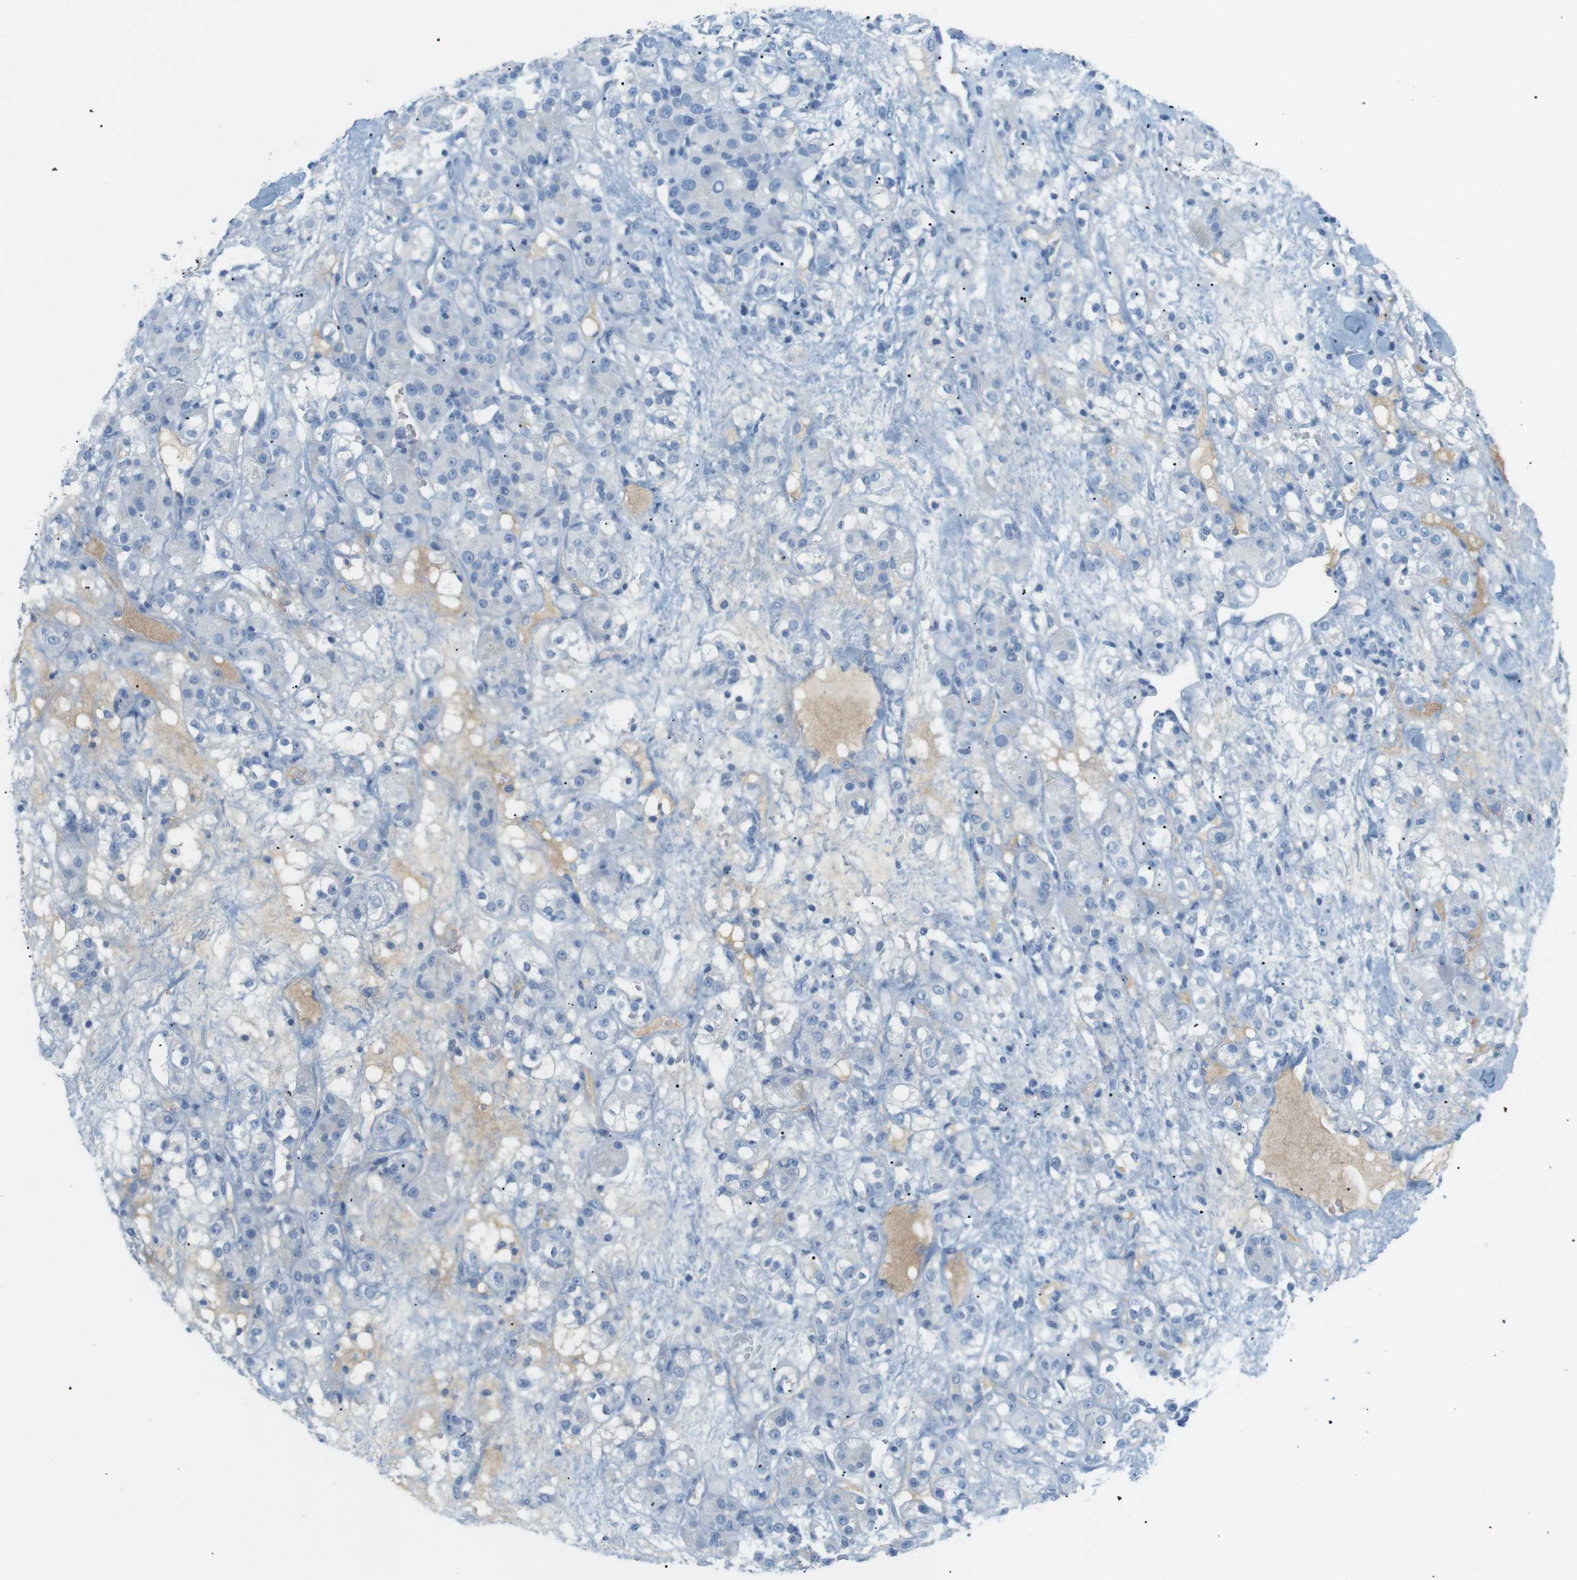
{"staining": {"intensity": "negative", "quantity": "none", "location": "none"}, "tissue": "renal cancer", "cell_type": "Tumor cells", "image_type": "cancer", "snomed": [{"axis": "morphology", "description": "Normal tissue, NOS"}, {"axis": "morphology", "description": "Adenocarcinoma, NOS"}, {"axis": "topography", "description": "Kidney"}], "caption": "Tumor cells show no significant expression in adenocarcinoma (renal). Brightfield microscopy of immunohistochemistry stained with DAB (brown) and hematoxylin (blue), captured at high magnification.", "gene": "AZGP1", "patient": {"sex": "male", "age": 61}}